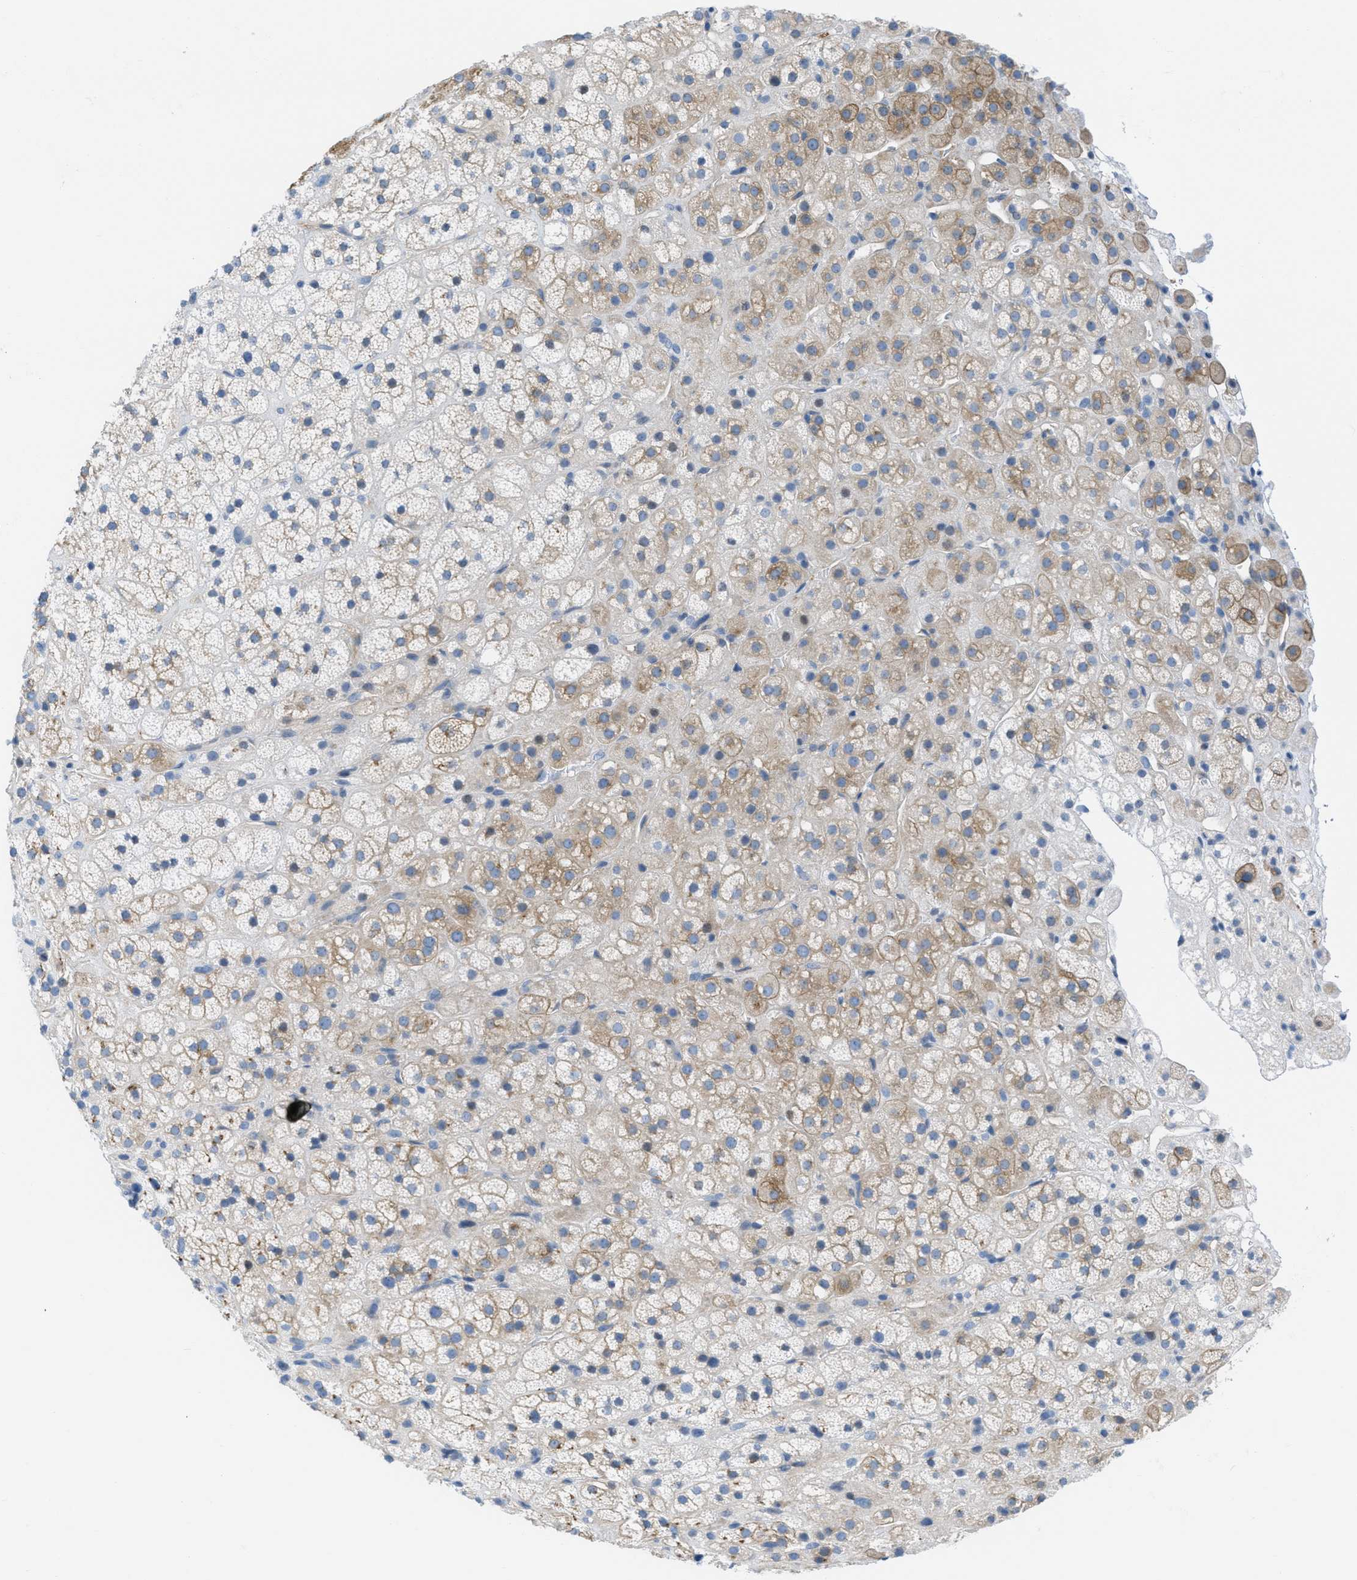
{"staining": {"intensity": "weak", "quantity": "<25%", "location": "cytoplasmic/membranous"}, "tissue": "adrenal gland", "cell_type": "Glandular cells", "image_type": "normal", "snomed": [{"axis": "morphology", "description": "Normal tissue, NOS"}, {"axis": "topography", "description": "Adrenal gland"}], "caption": "DAB (3,3'-diaminobenzidine) immunohistochemical staining of normal adrenal gland displays no significant expression in glandular cells.", "gene": "ASGR1", "patient": {"sex": "male", "age": 56}}